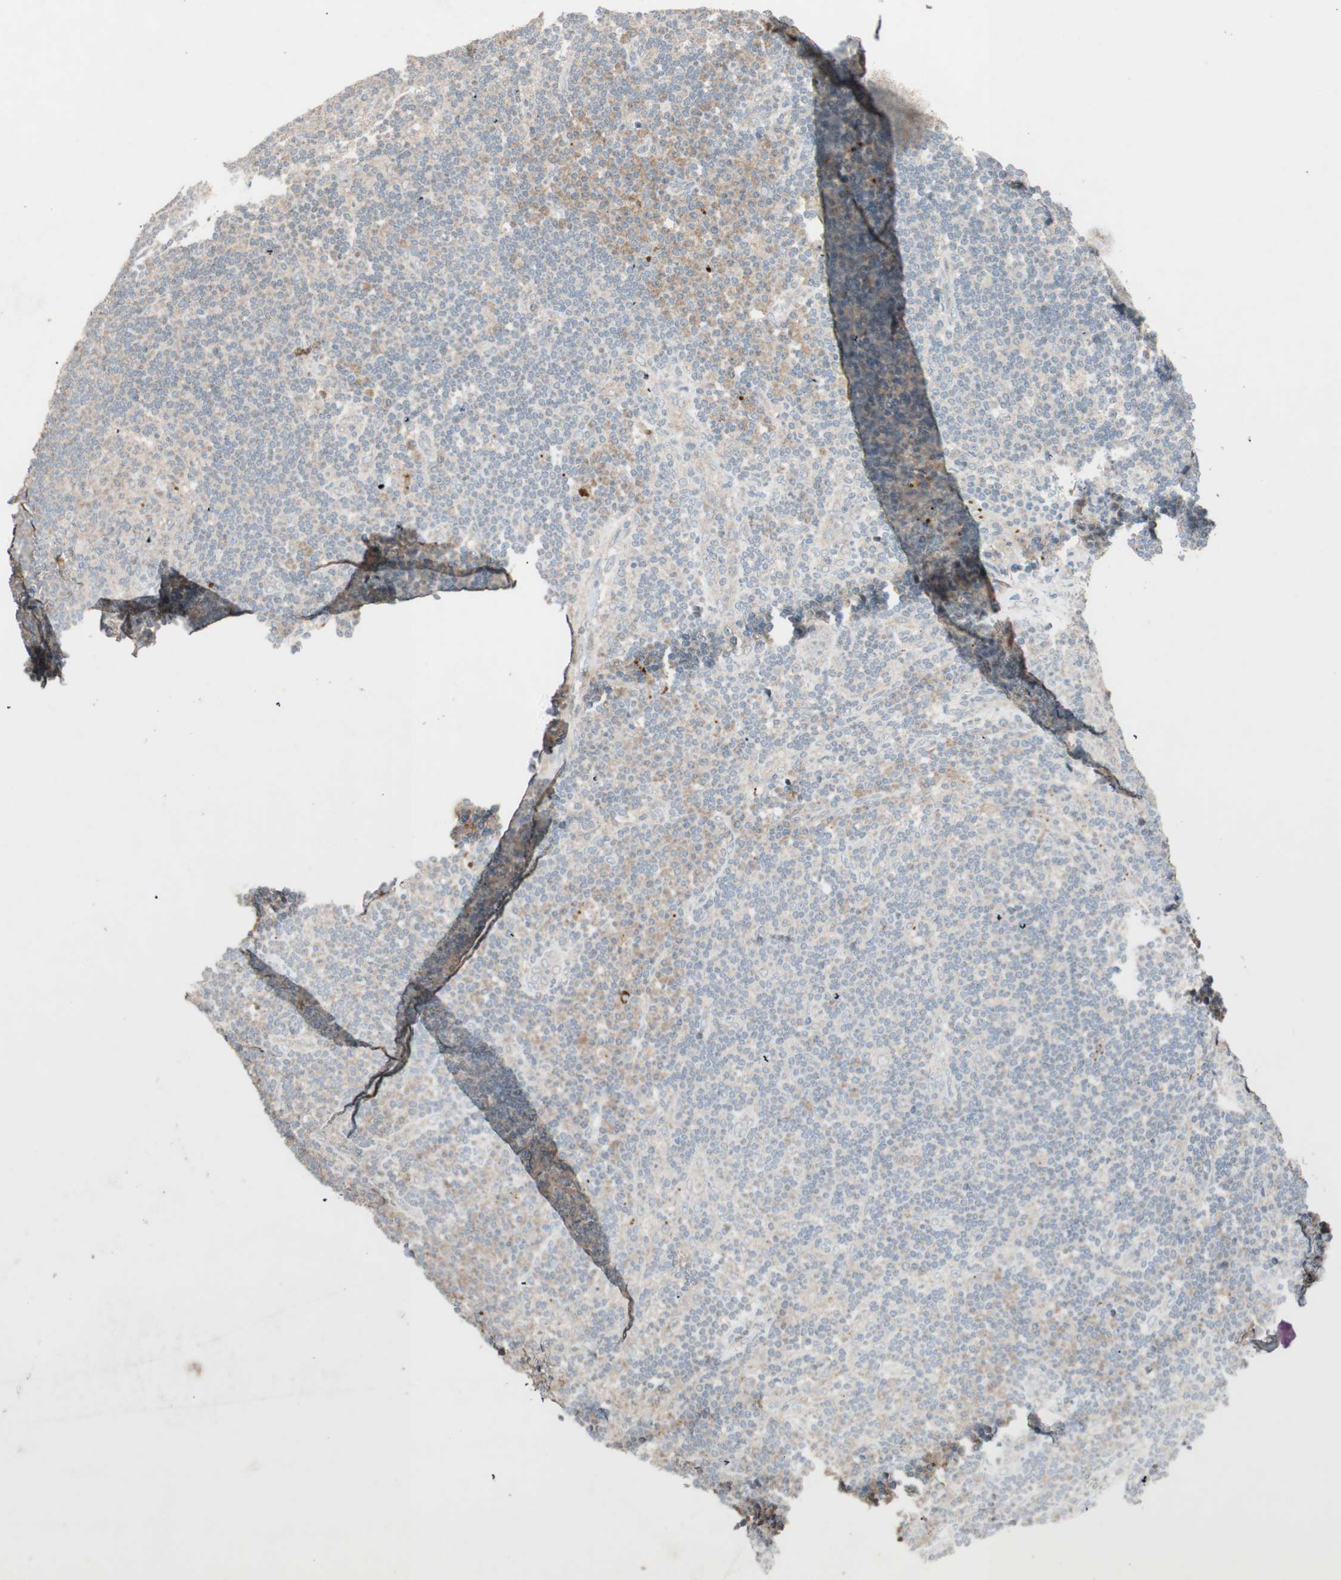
{"staining": {"intensity": "weak", "quantity": ">75%", "location": "cytoplasmic/membranous"}, "tissue": "lymph node", "cell_type": "Germinal center cells", "image_type": "normal", "snomed": [{"axis": "morphology", "description": "Normal tissue, NOS"}, {"axis": "morphology", "description": "Squamous cell carcinoma, metastatic, NOS"}, {"axis": "topography", "description": "Lymph node"}], "caption": "A low amount of weak cytoplasmic/membranous staining is appreciated in about >75% of germinal center cells in normal lymph node.", "gene": "GLB1", "patient": {"sex": "female", "age": 53}}